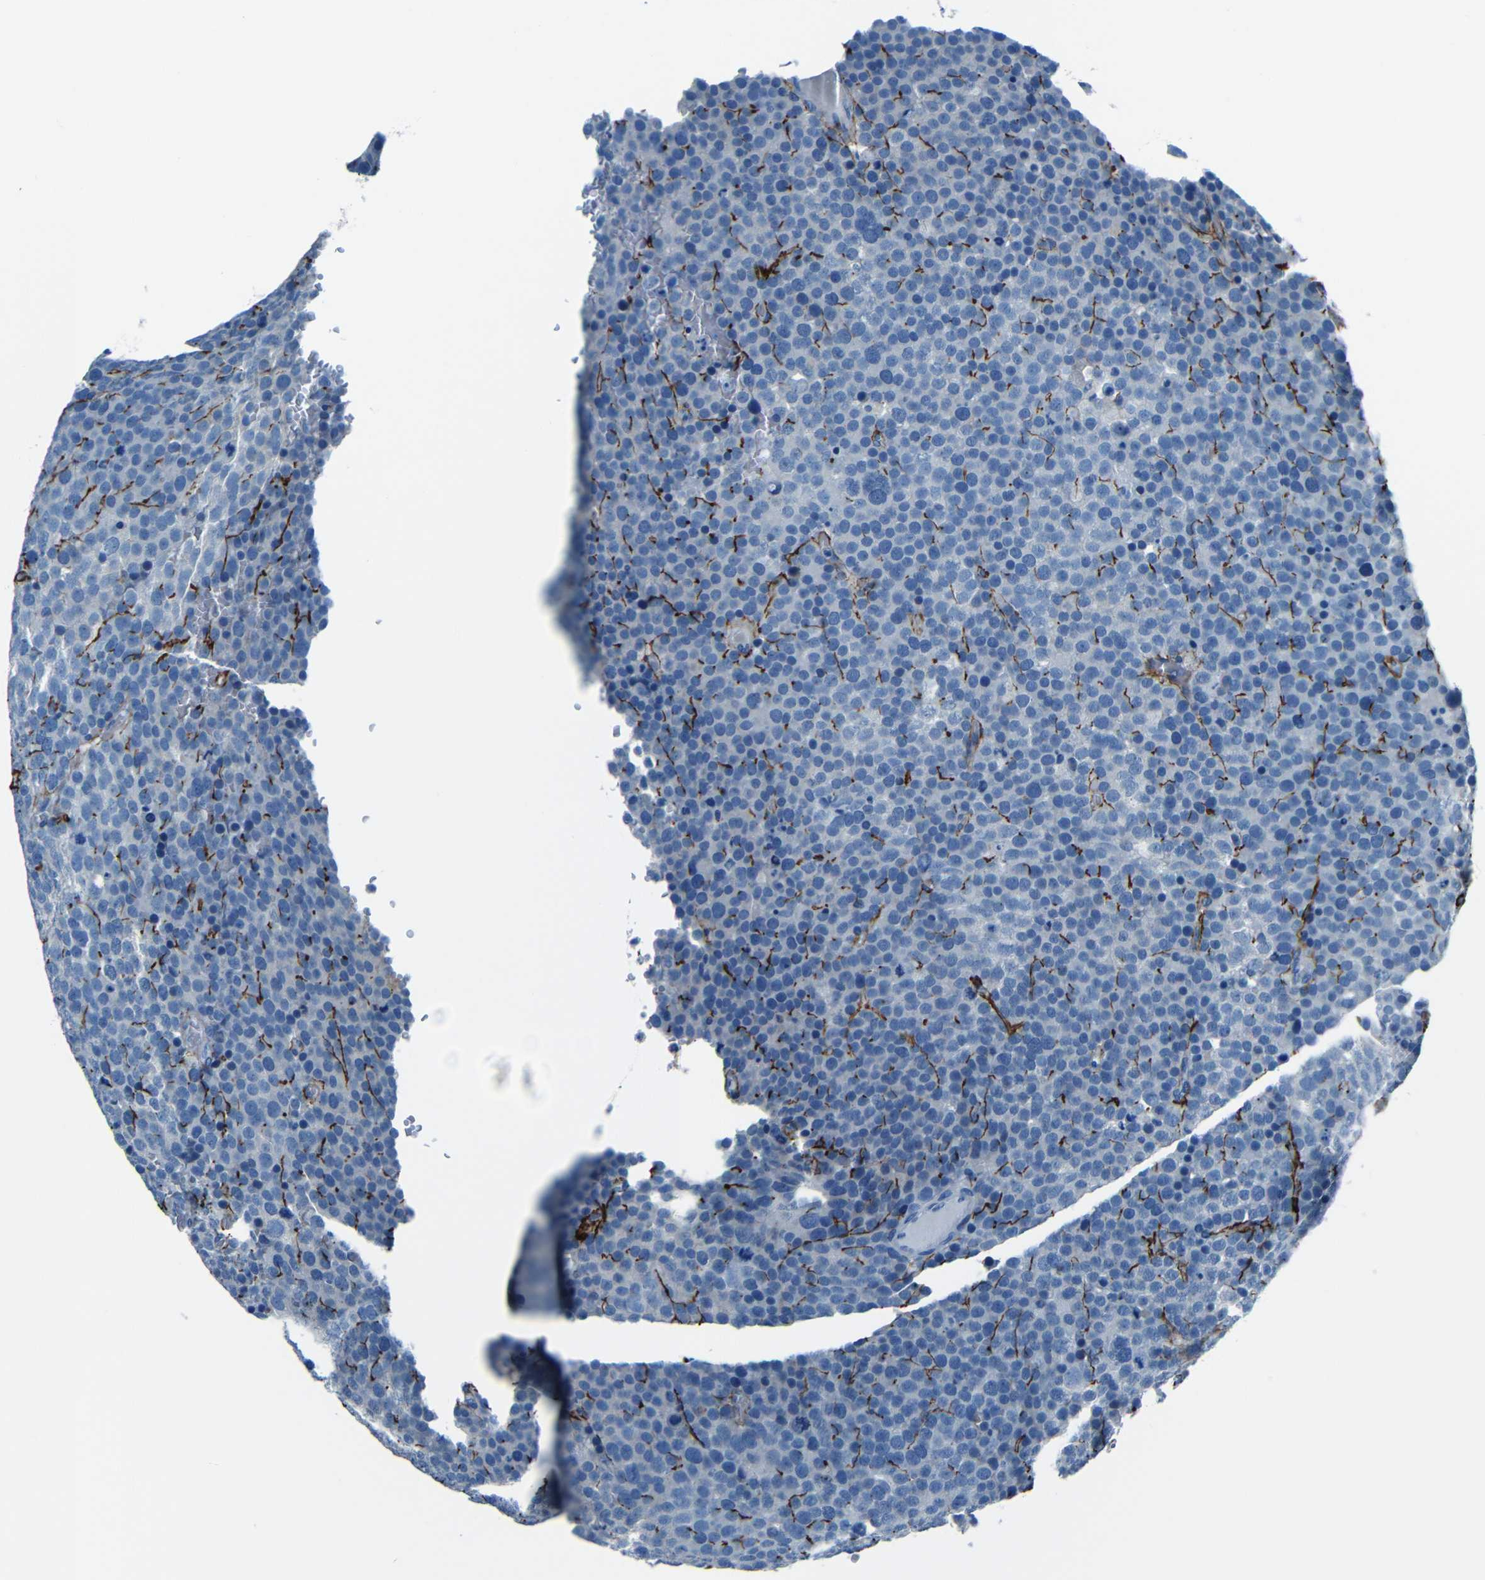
{"staining": {"intensity": "negative", "quantity": "none", "location": "none"}, "tissue": "testis cancer", "cell_type": "Tumor cells", "image_type": "cancer", "snomed": [{"axis": "morphology", "description": "Seminoma, NOS"}, {"axis": "topography", "description": "Testis"}], "caption": "An image of human testis seminoma is negative for staining in tumor cells.", "gene": "FBN2", "patient": {"sex": "male", "age": 71}}